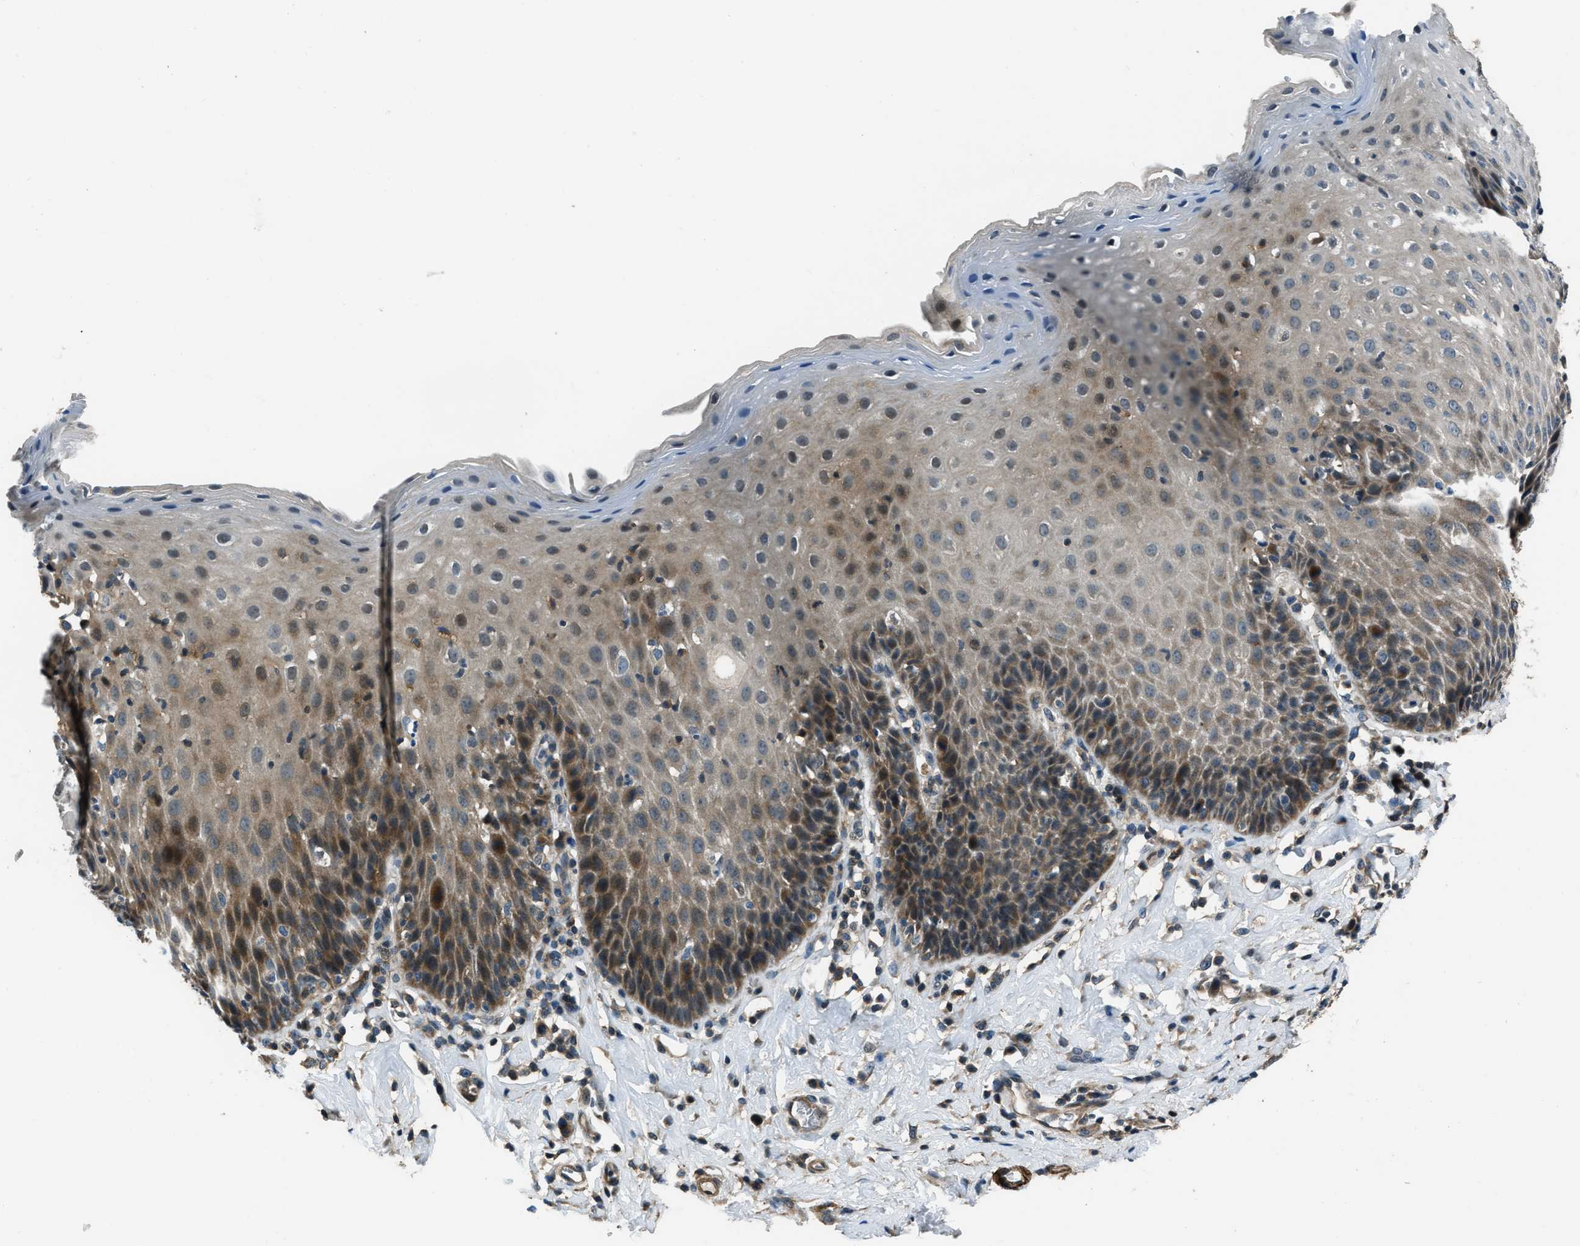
{"staining": {"intensity": "moderate", "quantity": "25%-75%", "location": "cytoplasmic/membranous"}, "tissue": "esophagus", "cell_type": "Squamous epithelial cells", "image_type": "normal", "snomed": [{"axis": "morphology", "description": "Normal tissue, NOS"}, {"axis": "topography", "description": "Esophagus"}], "caption": "Moderate cytoplasmic/membranous staining for a protein is seen in about 25%-75% of squamous epithelial cells of normal esophagus using immunohistochemistry (IHC).", "gene": "NUDCD3", "patient": {"sex": "female", "age": 61}}